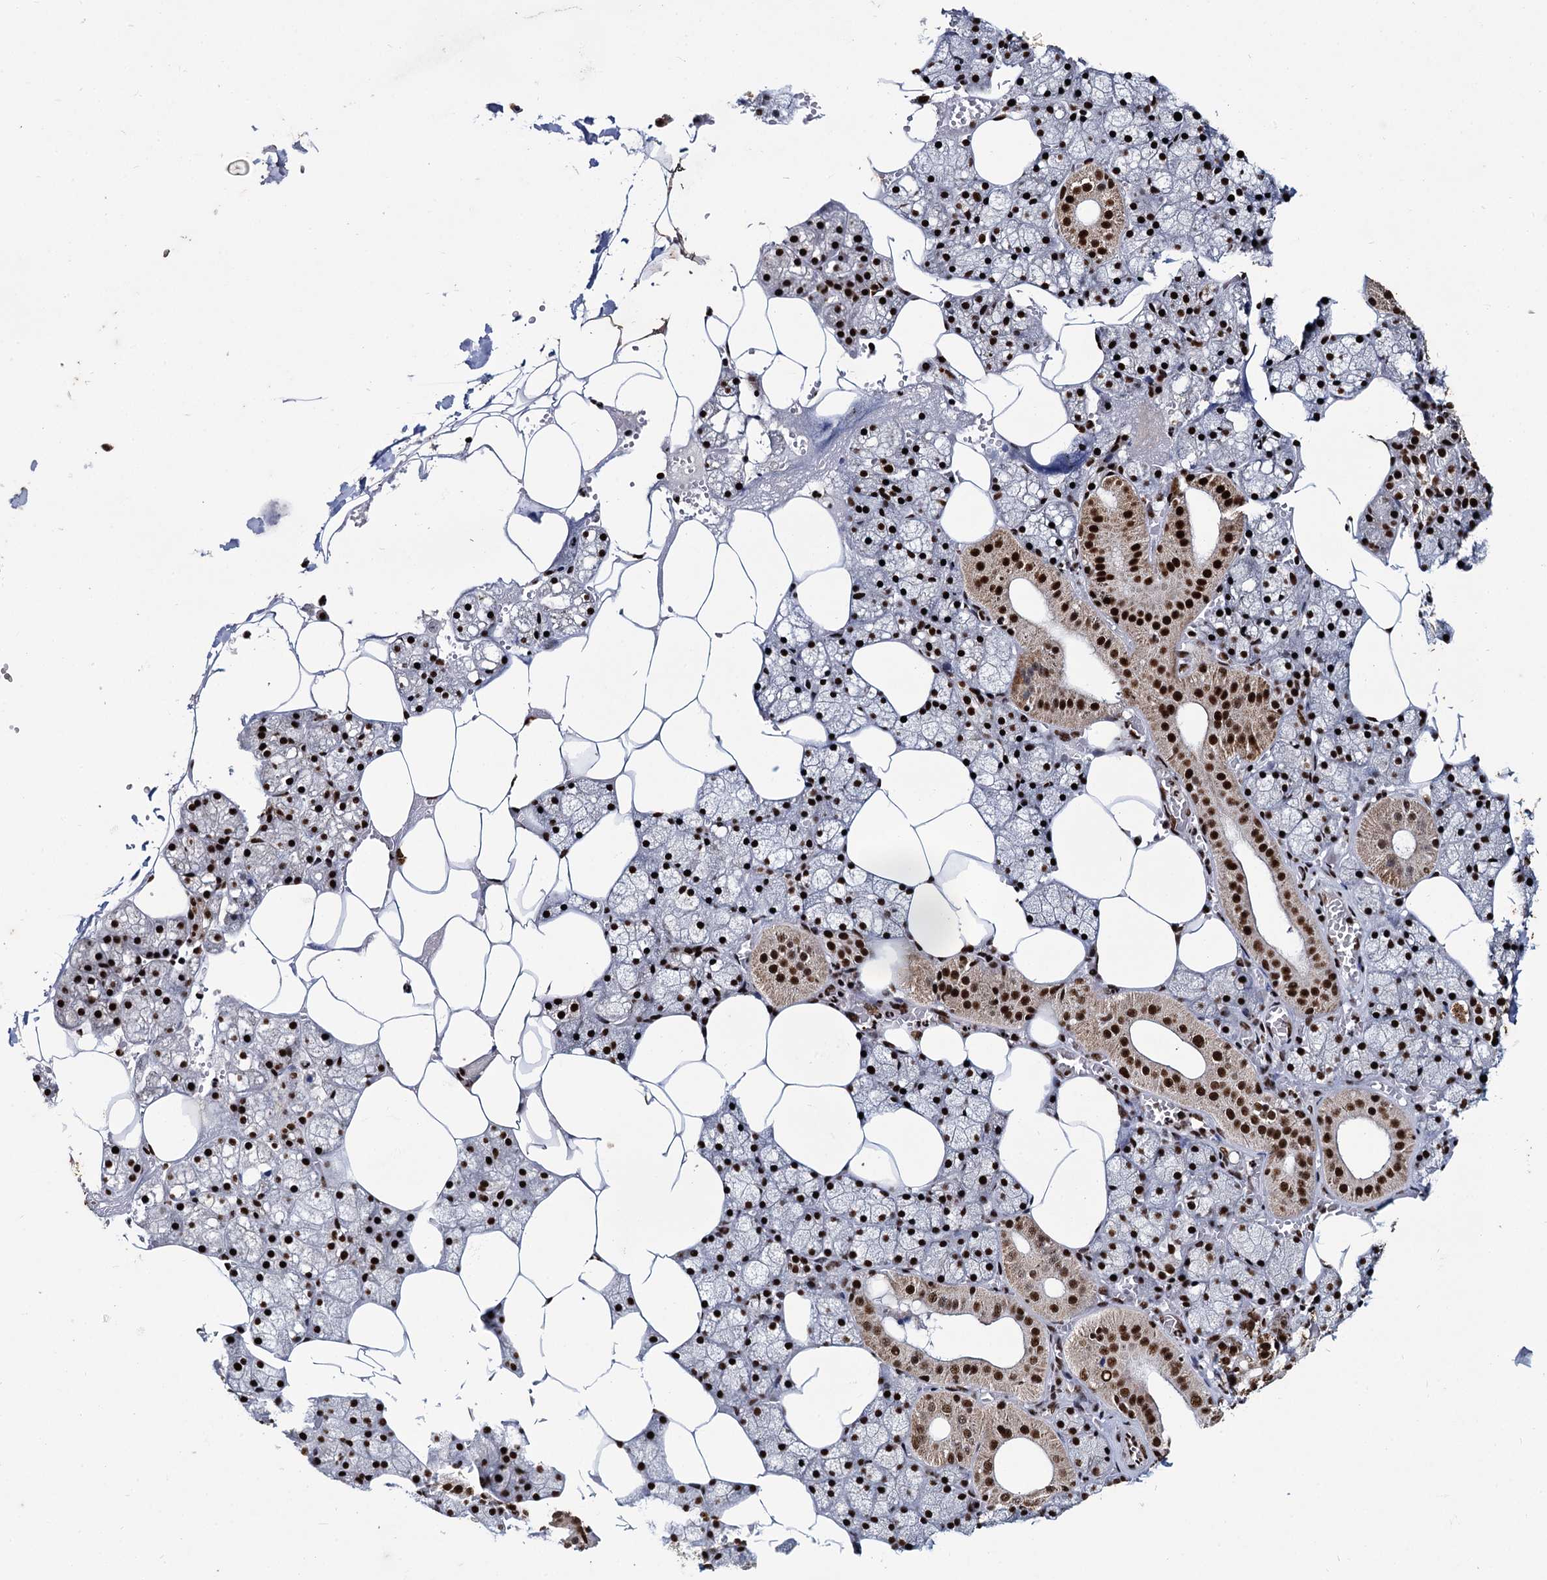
{"staining": {"intensity": "strong", "quantity": "25%-75%", "location": "cytoplasmic/membranous,nuclear"}, "tissue": "salivary gland", "cell_type": "Glandular cells", "image_type": "normal", "snomed": [{"axis": "morphology", "description": "Normal tissue, NOS"}, {"axis": "topography", "description": "Salivary gland"}], "caption": "Immunohistochemical staining of unremarkable human salivary gland exhibits 25%-75% levels of strong cytoplasmic/membranous,nuclear protein expression in approximately 25%-75% of glandular cells. The protein of interest is stained brown, and the nuclei are stained in blue (DAB (3,3'-diaminobenzidine) IHC with brightfield microscopy, high magnification).", "gene": "RPUSD4", "patient": {"sex": "male", "age": 62}}